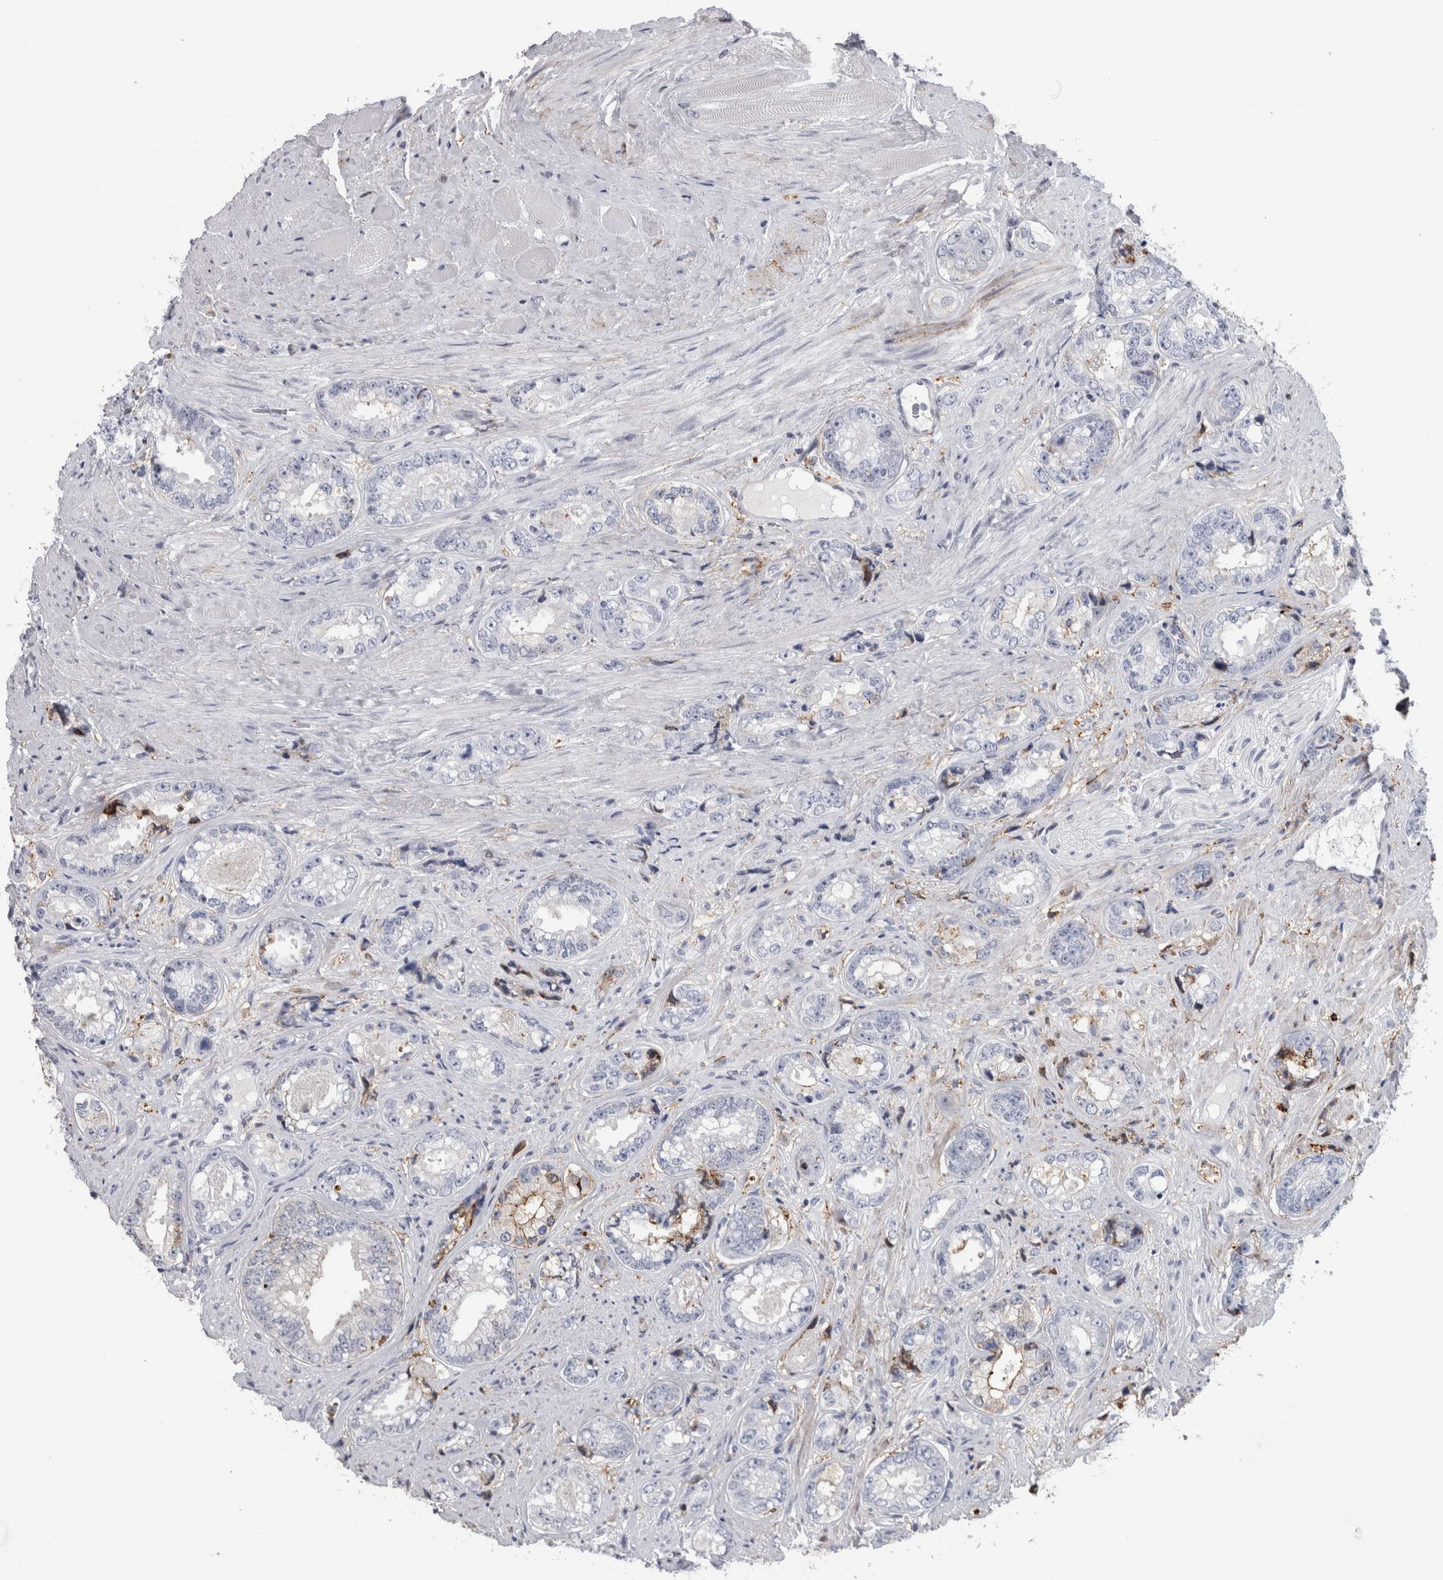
{"staining": {"intensity": "negative", "quantity": "none", "location": "none"}, "tissue": "prostate cancer", "cell_type": "Tumor cells", "image_type": "cancer", "snomed": [{"axis": "morphology", "description": "Adenocarcinoma, High grade"}, {"axis": "topography", "description": "Prostate"}], "caption": "An immunohistochemistry image of prostate cancer is shown. There is no staining in tumor cells of prostate cancer. (IHC, brightfield microscopy, high magnification).", "gene": "DNAJC24", "patient": {"sex": "male", "age": 61}}